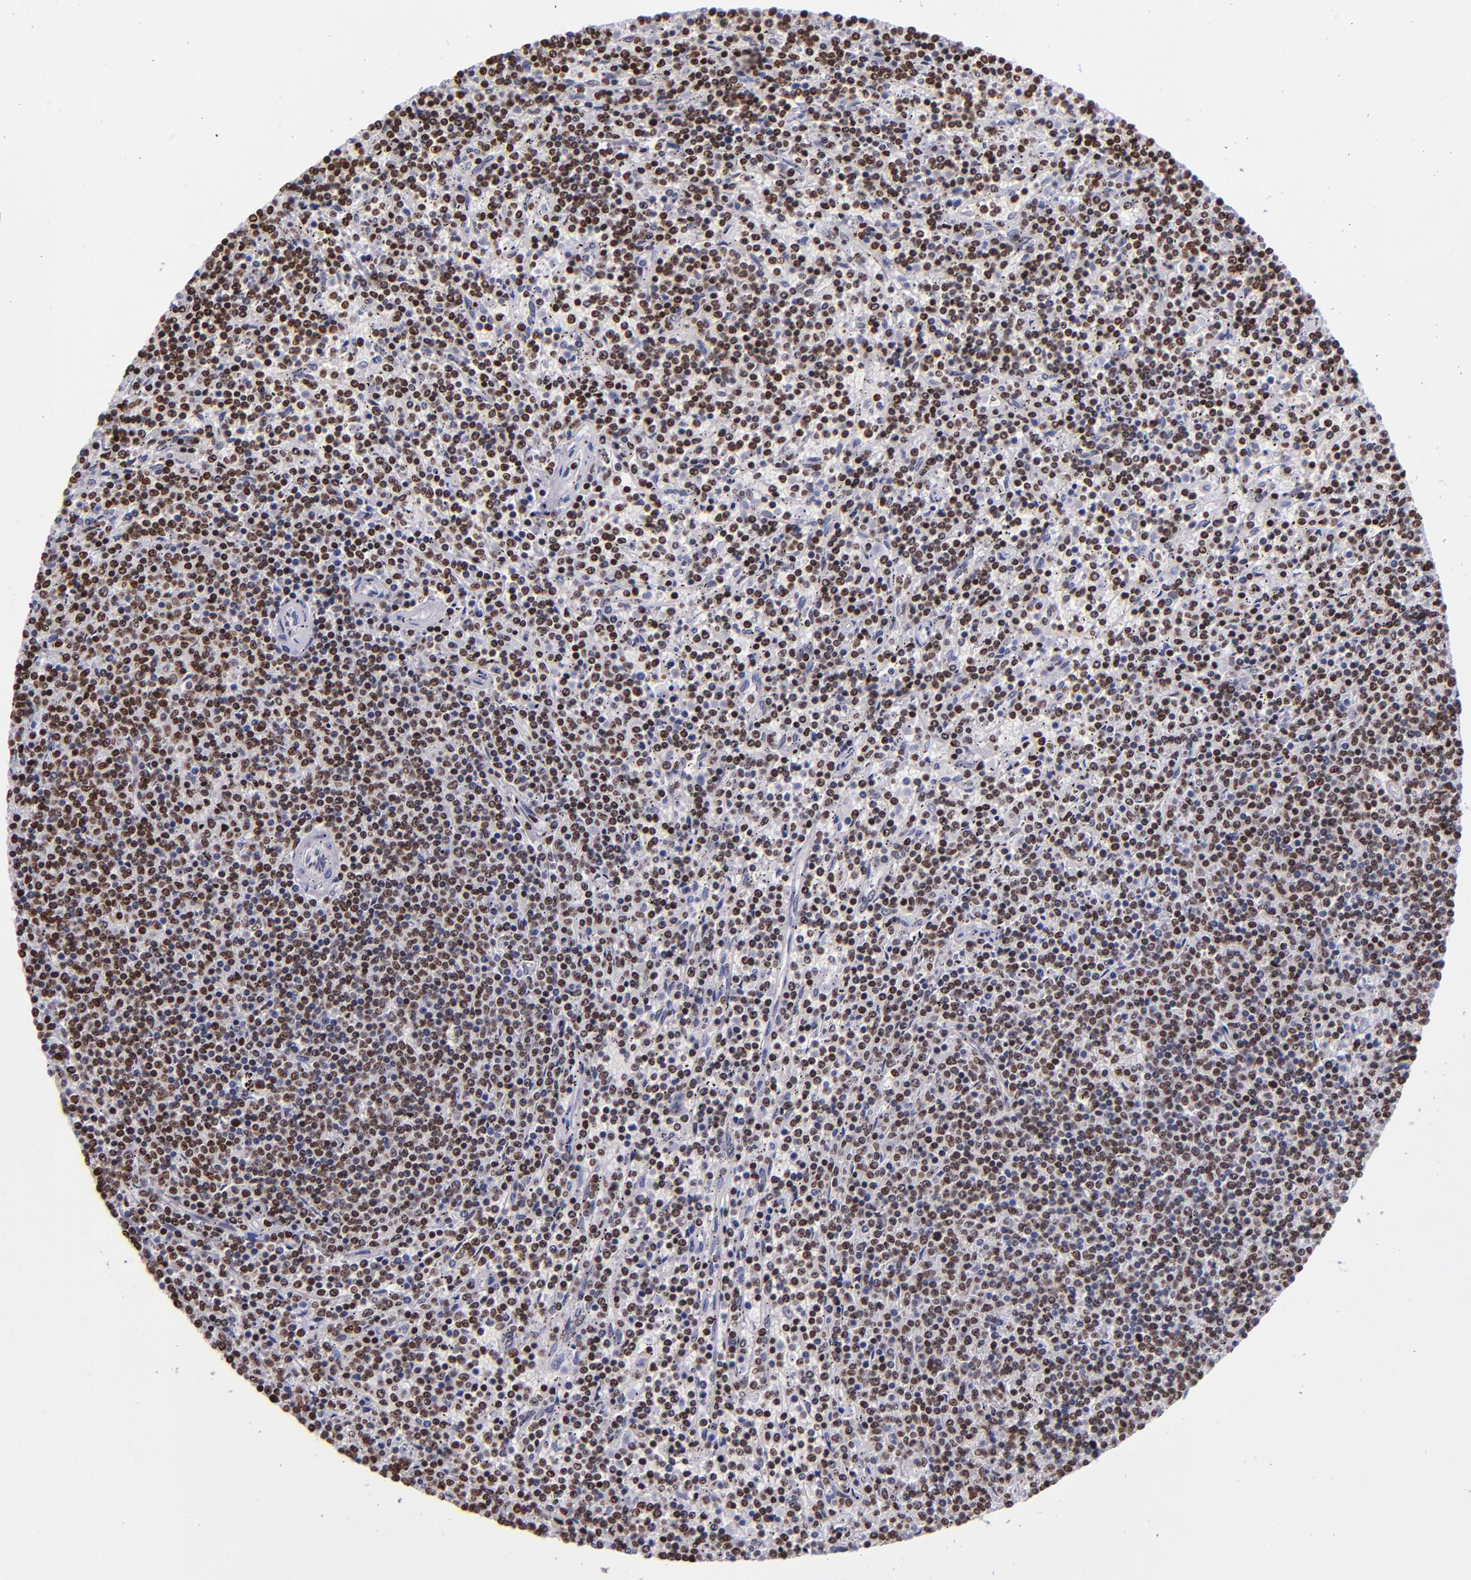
{"staining": {"intensity": "strong", "quantity": ">75%", "location": "nuclear"}, "tissue": "lymphoma", "cell_type": "Tumor cells", "image_type": "cancer", "snomed": [{"axis": "morphology", "description": "Malignant lymphoma, non-Hodgkin's type, Low grade"}, {"axis": "topography", "description": "Spleen"}], "caption": "Immunohistochemistry photomicrograph of human low-grade malignant lymphoma, non-Hodgkin's type stained for a protein (brown), which exhibits high levels of strong nuclear positivity in approximately >75% of tumor cells.", "gene": "CDKL5", "patient": {"sex": "female", "age": 50}}